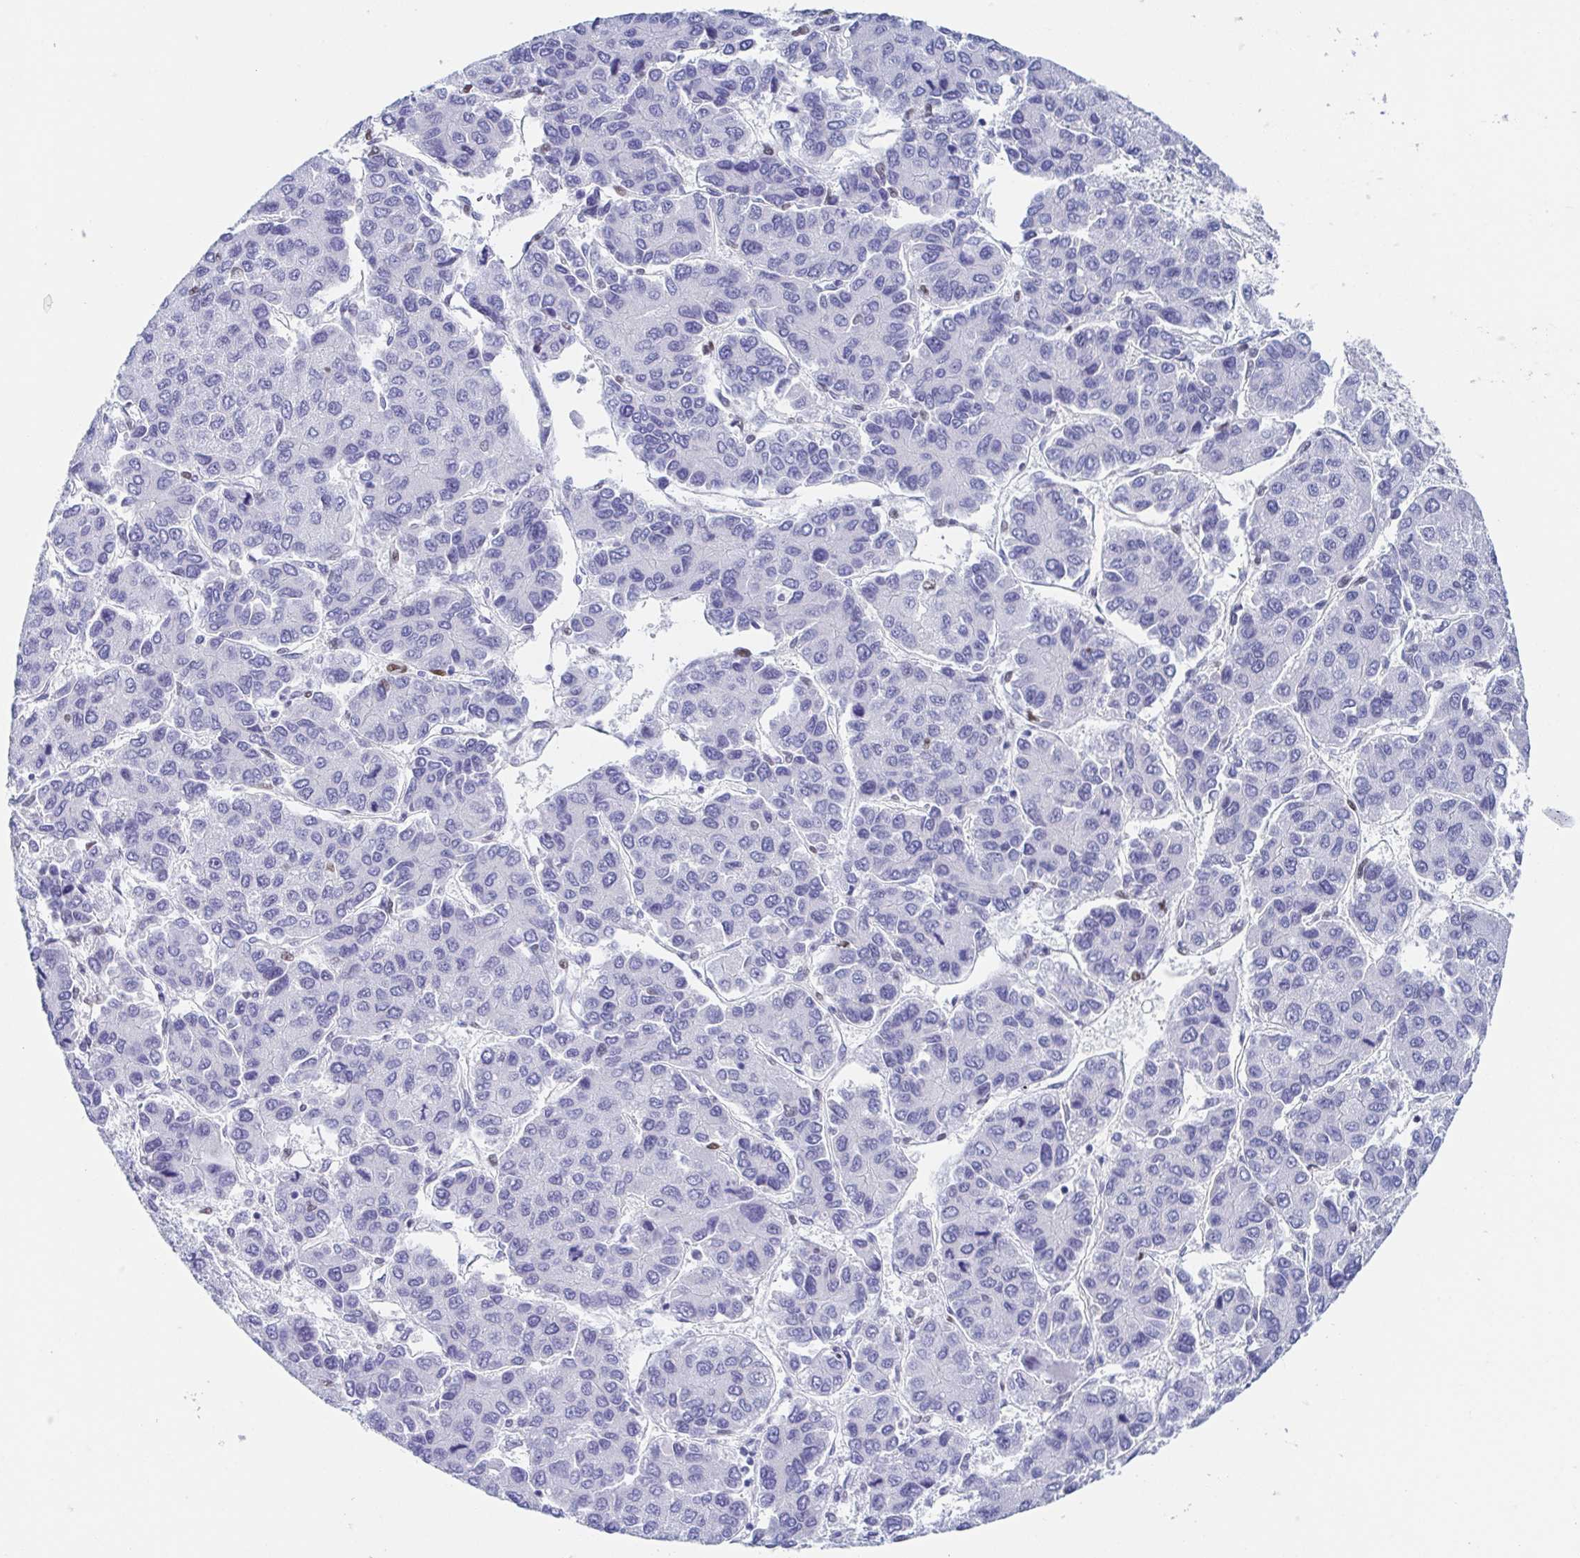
{"staining": {"intensity": "negative", "quantity": "none", "location": "none"}, "tissue": "liver cancer", "cell_type": "Tumor cells", "image_type": "cancer", "snomed": [{"axis": "morphology", "description": "Carcinoma, Hepatocellular, NOS"}, {"axis": "topography", "description": "Liver"}], "caption": "A photomicrograph of human hepatocellular carcinoma (liver) is negative for staining in tumor cells.", "gene": "HTR2A", "patient": {"sex": "female", "age": 66}}